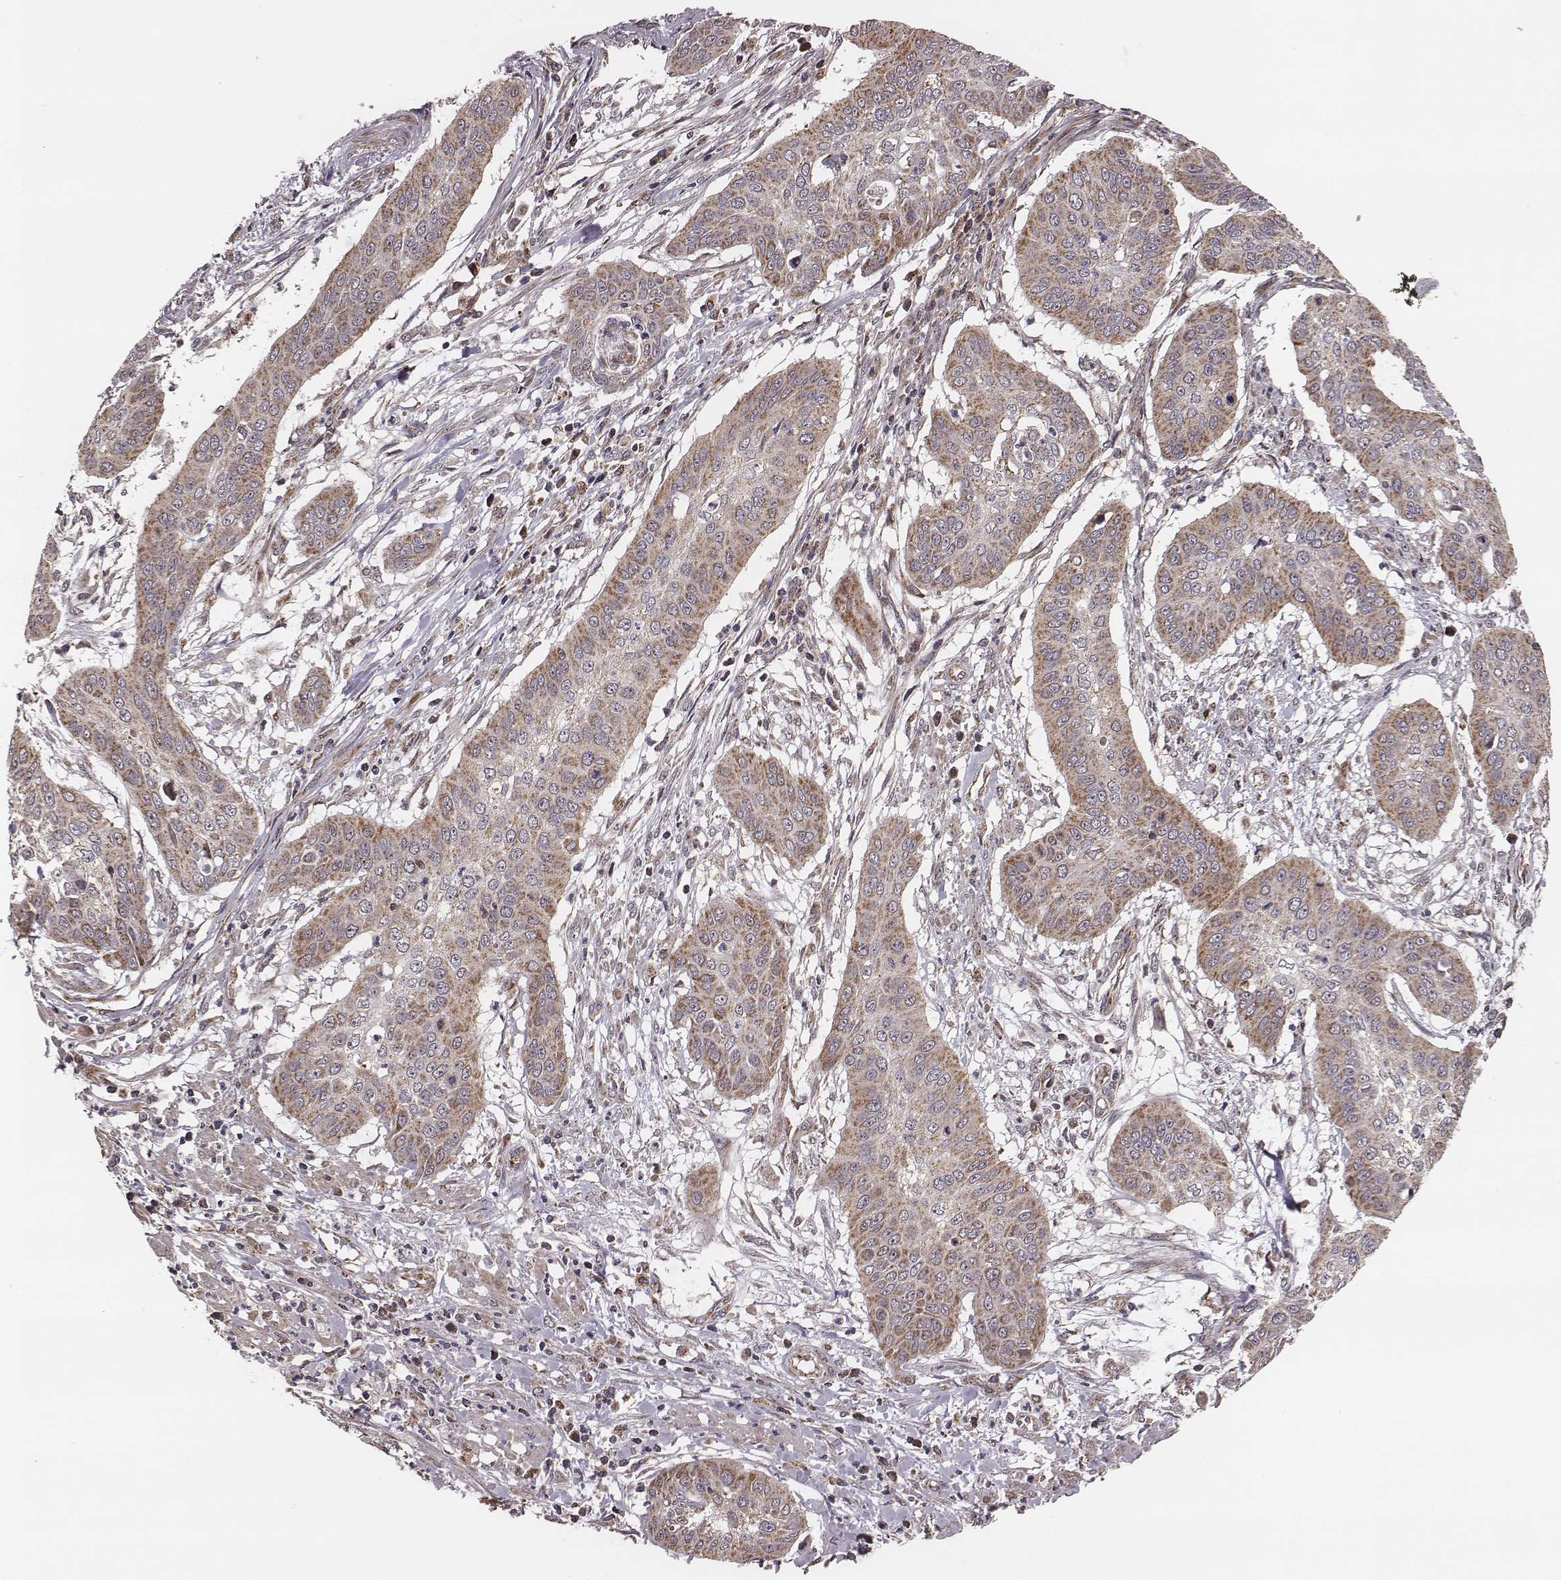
{"staining": {"intensity": "moderate", "quantity": ">75%", "location": "cytoplasmic/membranous"}, "tissue": "cervical cancer", "cell_type": "Tumor cells", "image_type": "cancer", "snomed": [{"axis": "morphology", "description": "Squamous cell carcinoma, NOS"}, {"axis": "topography", "description": "Cervix"}], "caption": "A micrograph of cervical cancer (squamous cell carcinoma) stained for a protein demonstrates moderate cytoplasmic/membranous brown staining in tumor cells.", "gene": "ZDHHC21", "patient": {"sex": "female", "age": 39}}